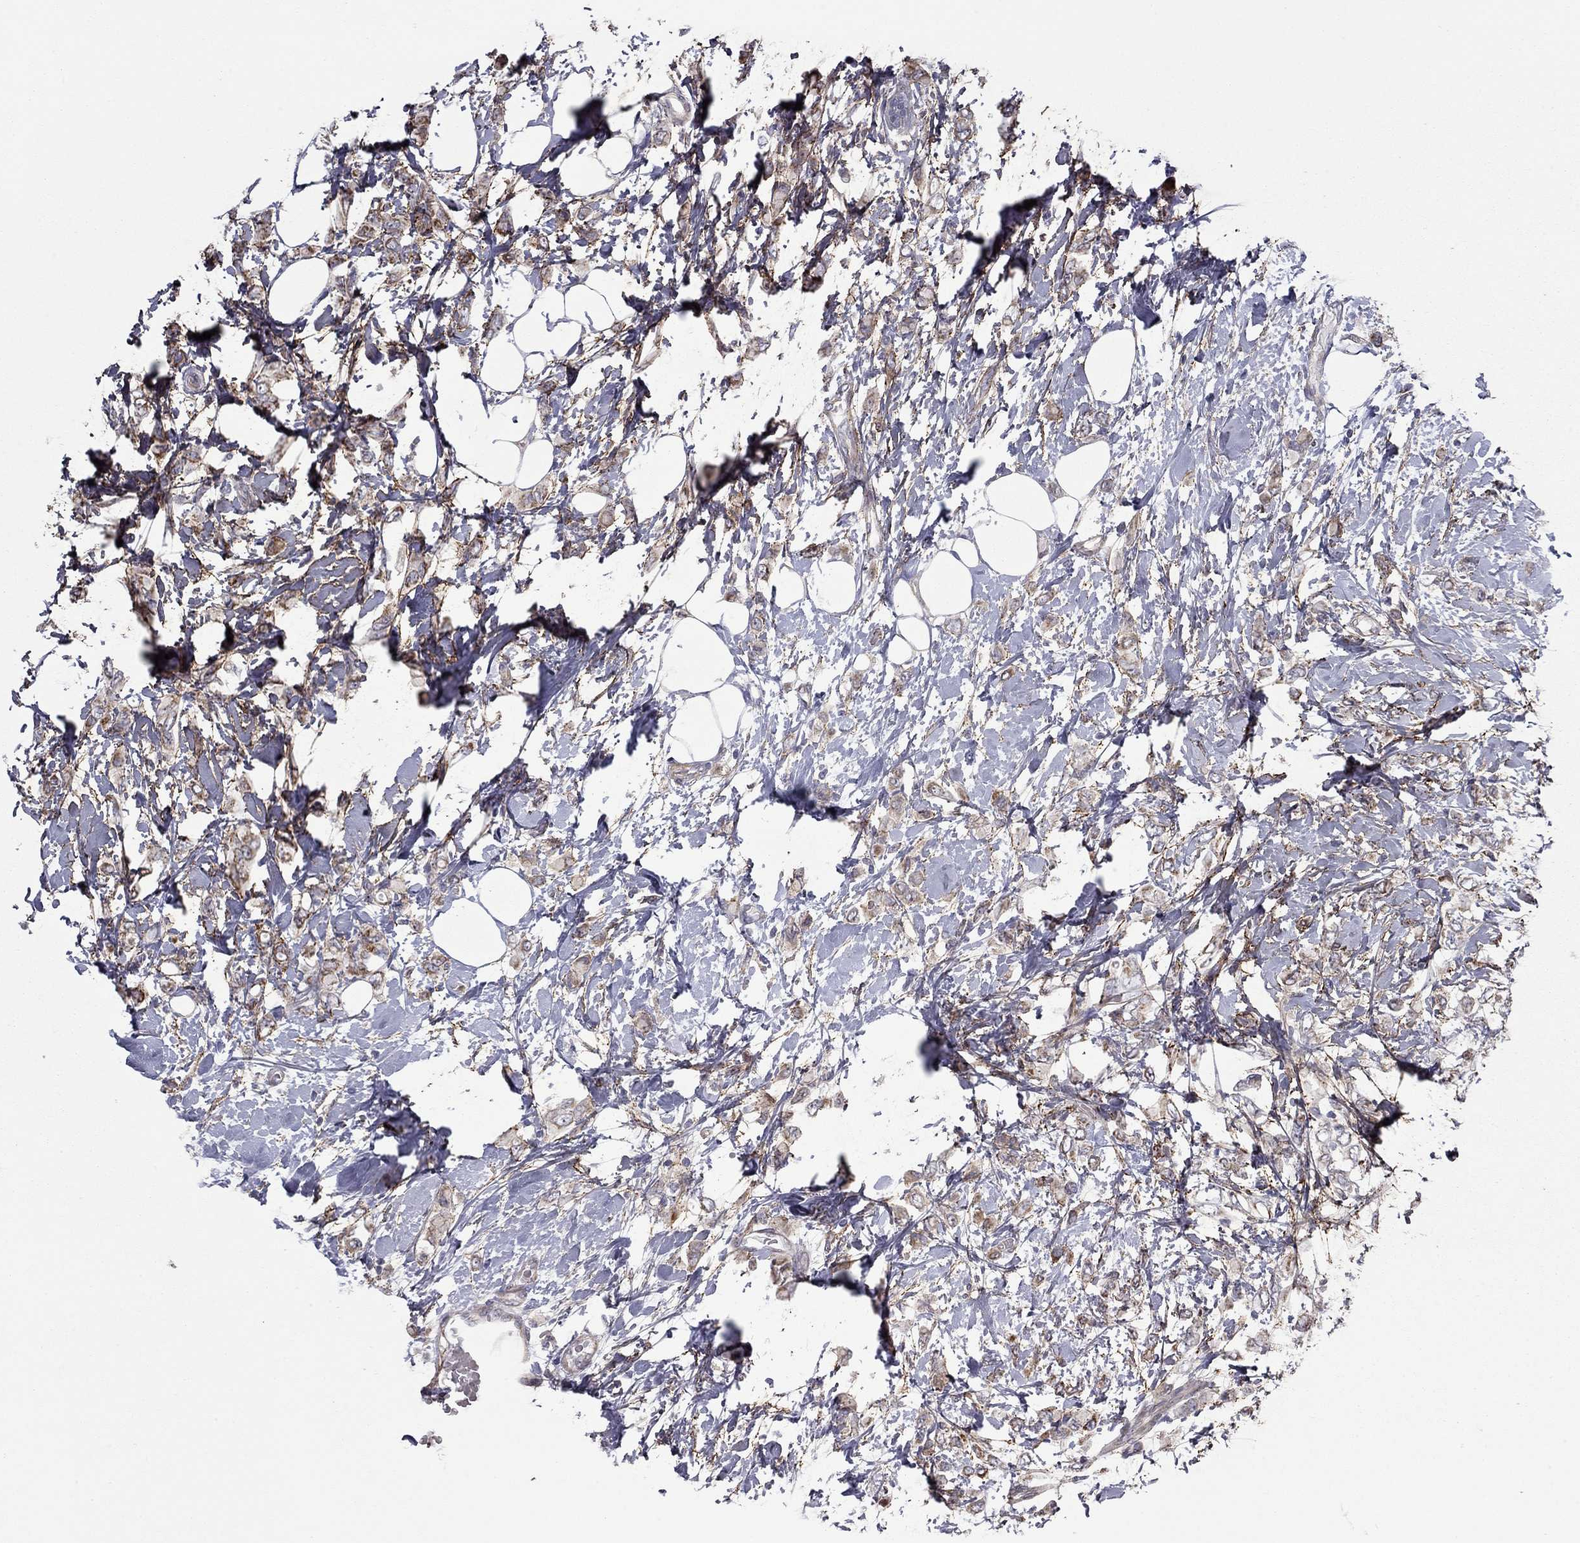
{"staining": {"intensity": "moderate", "quantity": "<25%", "location": "cytoplasmic/membranous"}, "tissue": "breast cancer", "cell_type": "Tumor cells", "image_type": "cancer", "snomed": [{"axis": "morphology", "description": "Lobular carcinoma"}, {"axis": "topography", "description": "Breast"}], "caption": "Immunohistochemical staining of breast cancer demonstrates moderate cytoplasmic/membranous protein staining in about <25% of tumor cells. (Stains: DAB (3,3'-diaminobenzidine) in brown, nuclei in blue, Microscopy: brightfield microscopy at high magnification).", "gene": "DUSP7", "patient": {"sex": "female", "age": 66}}